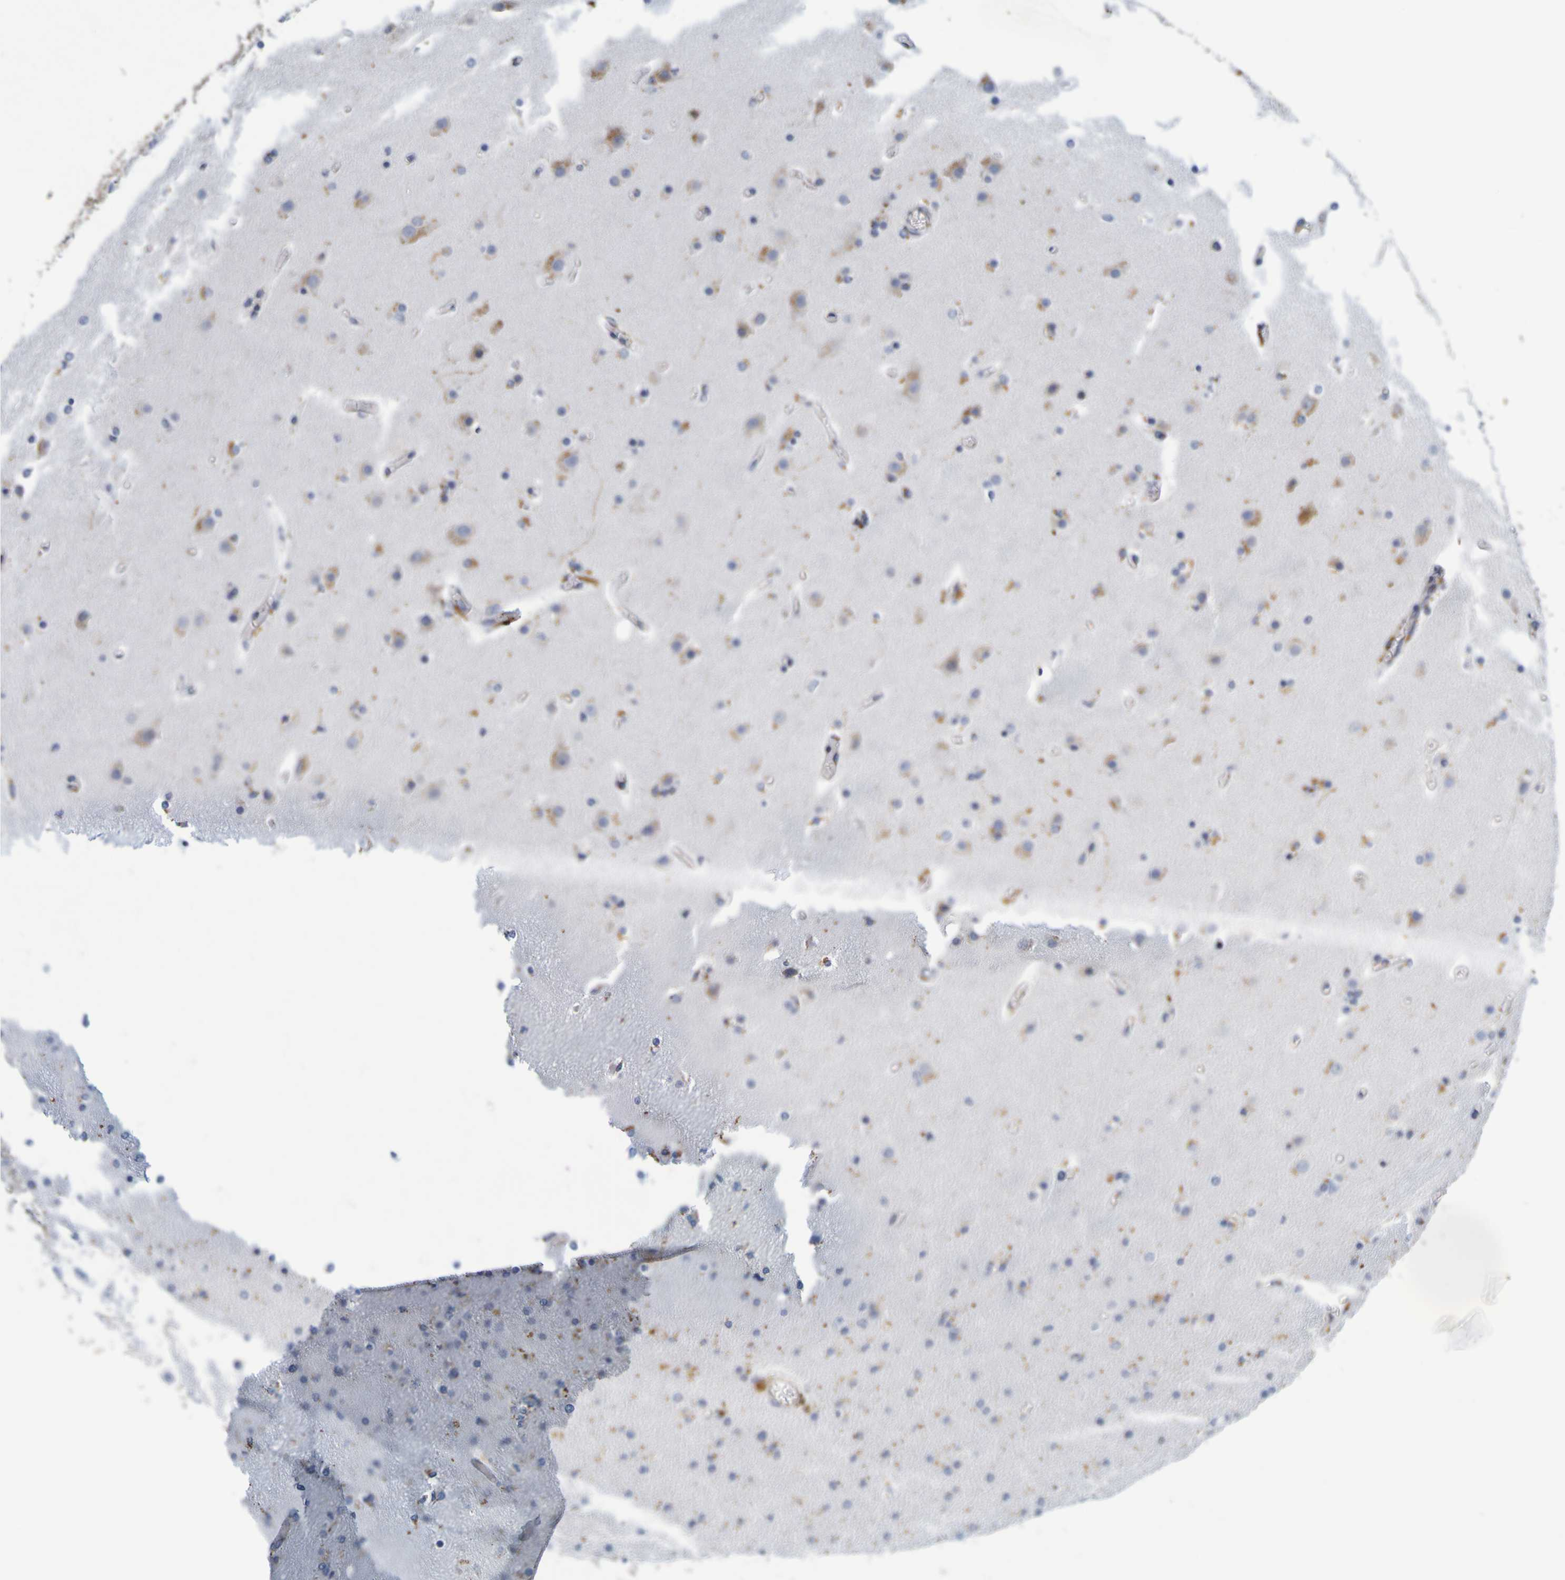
{"staining": {"intensity": "moderate", "quantity": "25%-75%", "location": "cytoplasmic/membranous"}, "tissue": "glioma", "cell_type": "Tumor cells", "image_type": "cancer", "snomed": [{"axis": "morphology", "description": "Glioma, malignant, High grade"}, {"axis": "topography", "description": "Cerebral cortex"}], "caption": "Immunohistochemistry (IHC) of human malignant glioma (high-grade) demonstrates medium levels of moderate cytoplasmic/membranous positivity in about 25%-75% of tumor cells. (DAB (3,3'-diaminobenzidine) IHC with brightfield microscopy, high magnification).", "gene": "TPH1", "patient": {"sex": "female", "age": 36}}